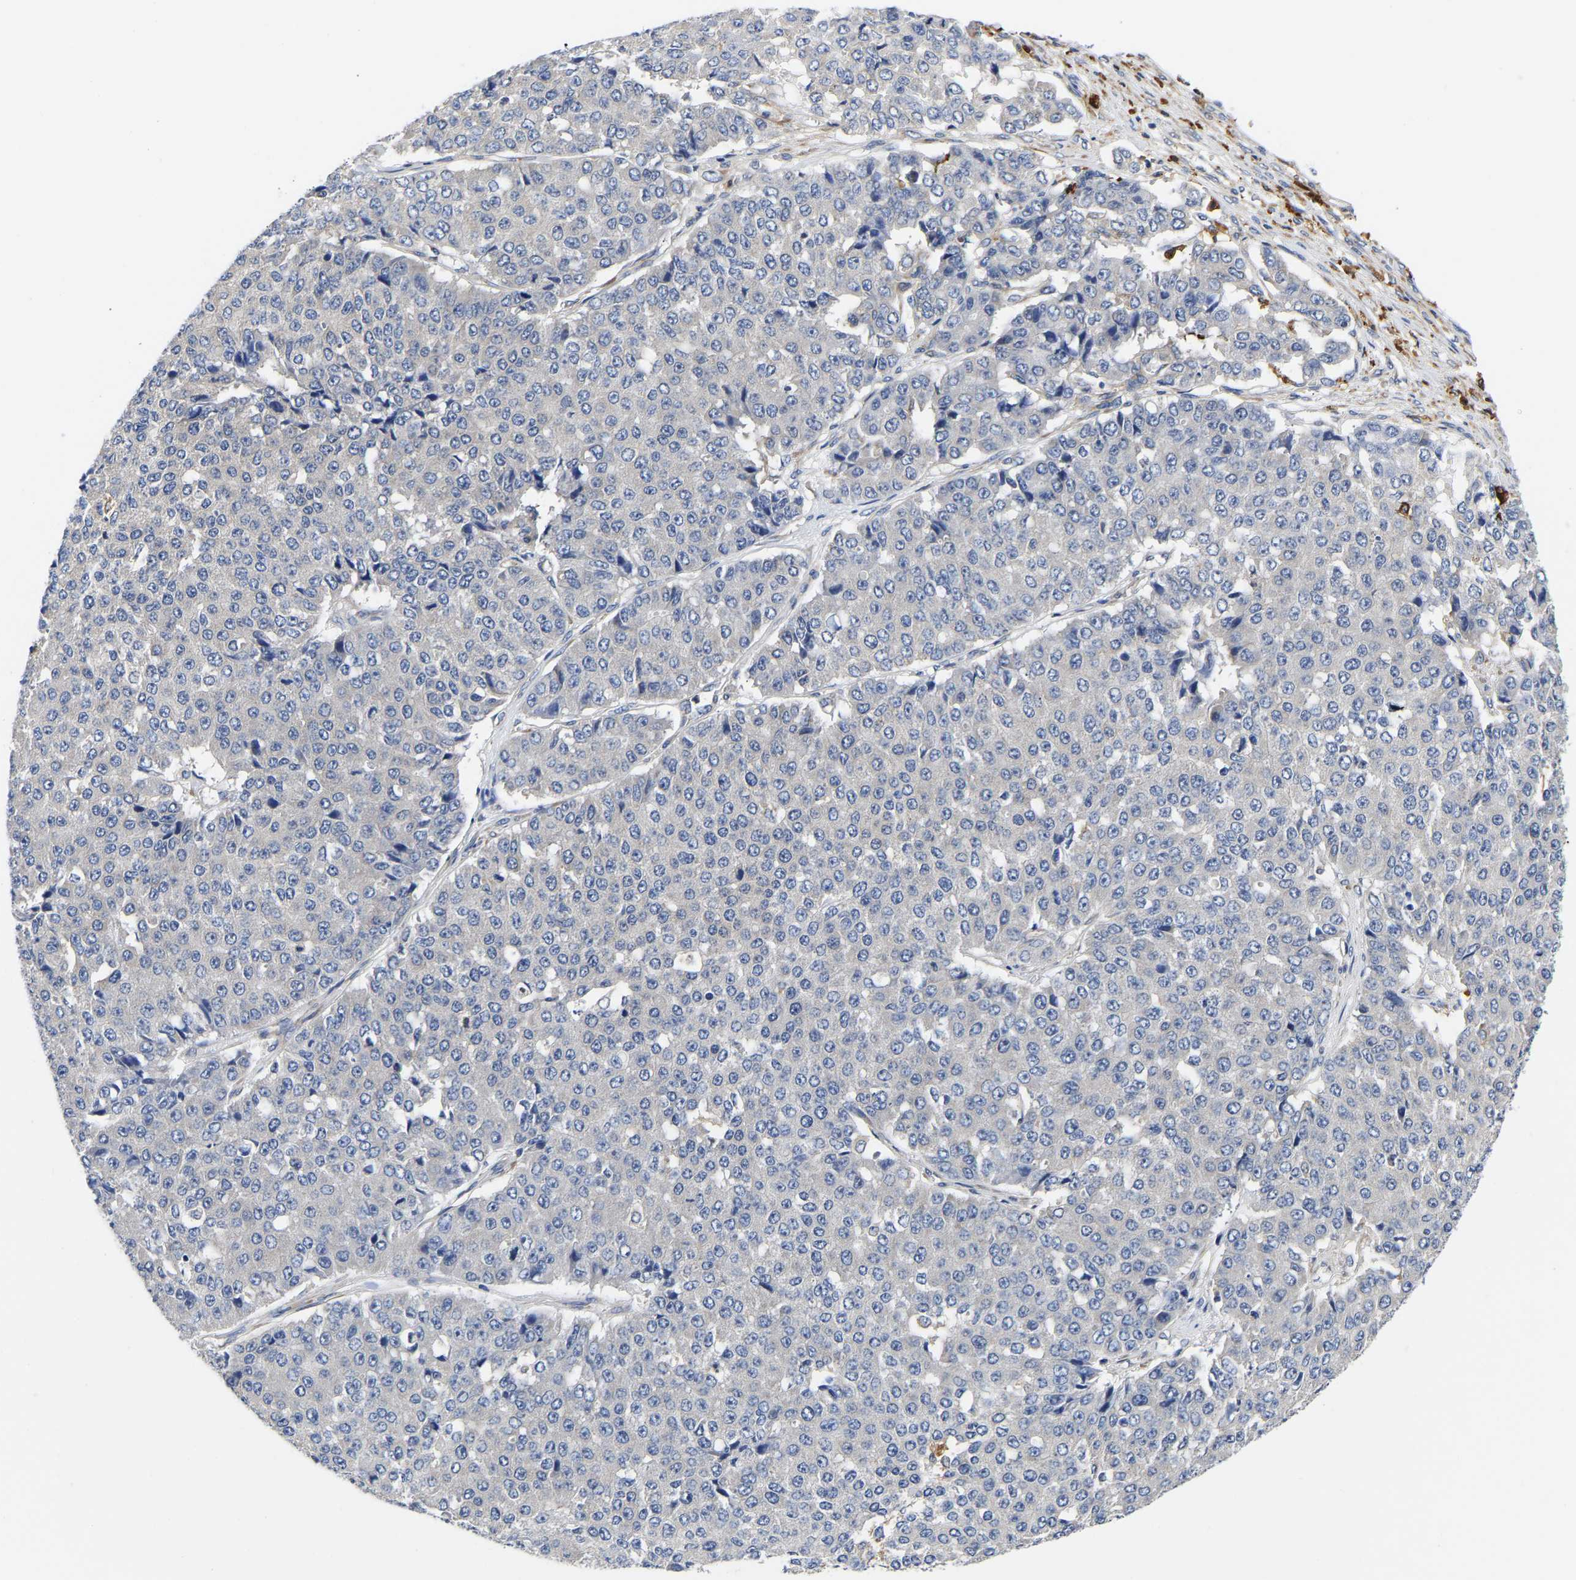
{"staining": {"intensity": "negative", "quantity": "none", "location": "none"}, "tissue": "pancreatic cancer", "cell_type": "Tumor cells", "image_type": "cancer", "snomed": [{"axis": "morphology", "description": "Adenocarcinoma, NOS"}, {"axis": "topography", "description": "Pancreas"}], "caption": "A micrograph of pancreatic adenocarcinoma stained for a protein displays no brown staining in tumor cells. (DAB IHC visualized using brightfield microscopy, high magnification).", "gene": "CCDC6", "patient": {"sex": "male", "age": 50}}